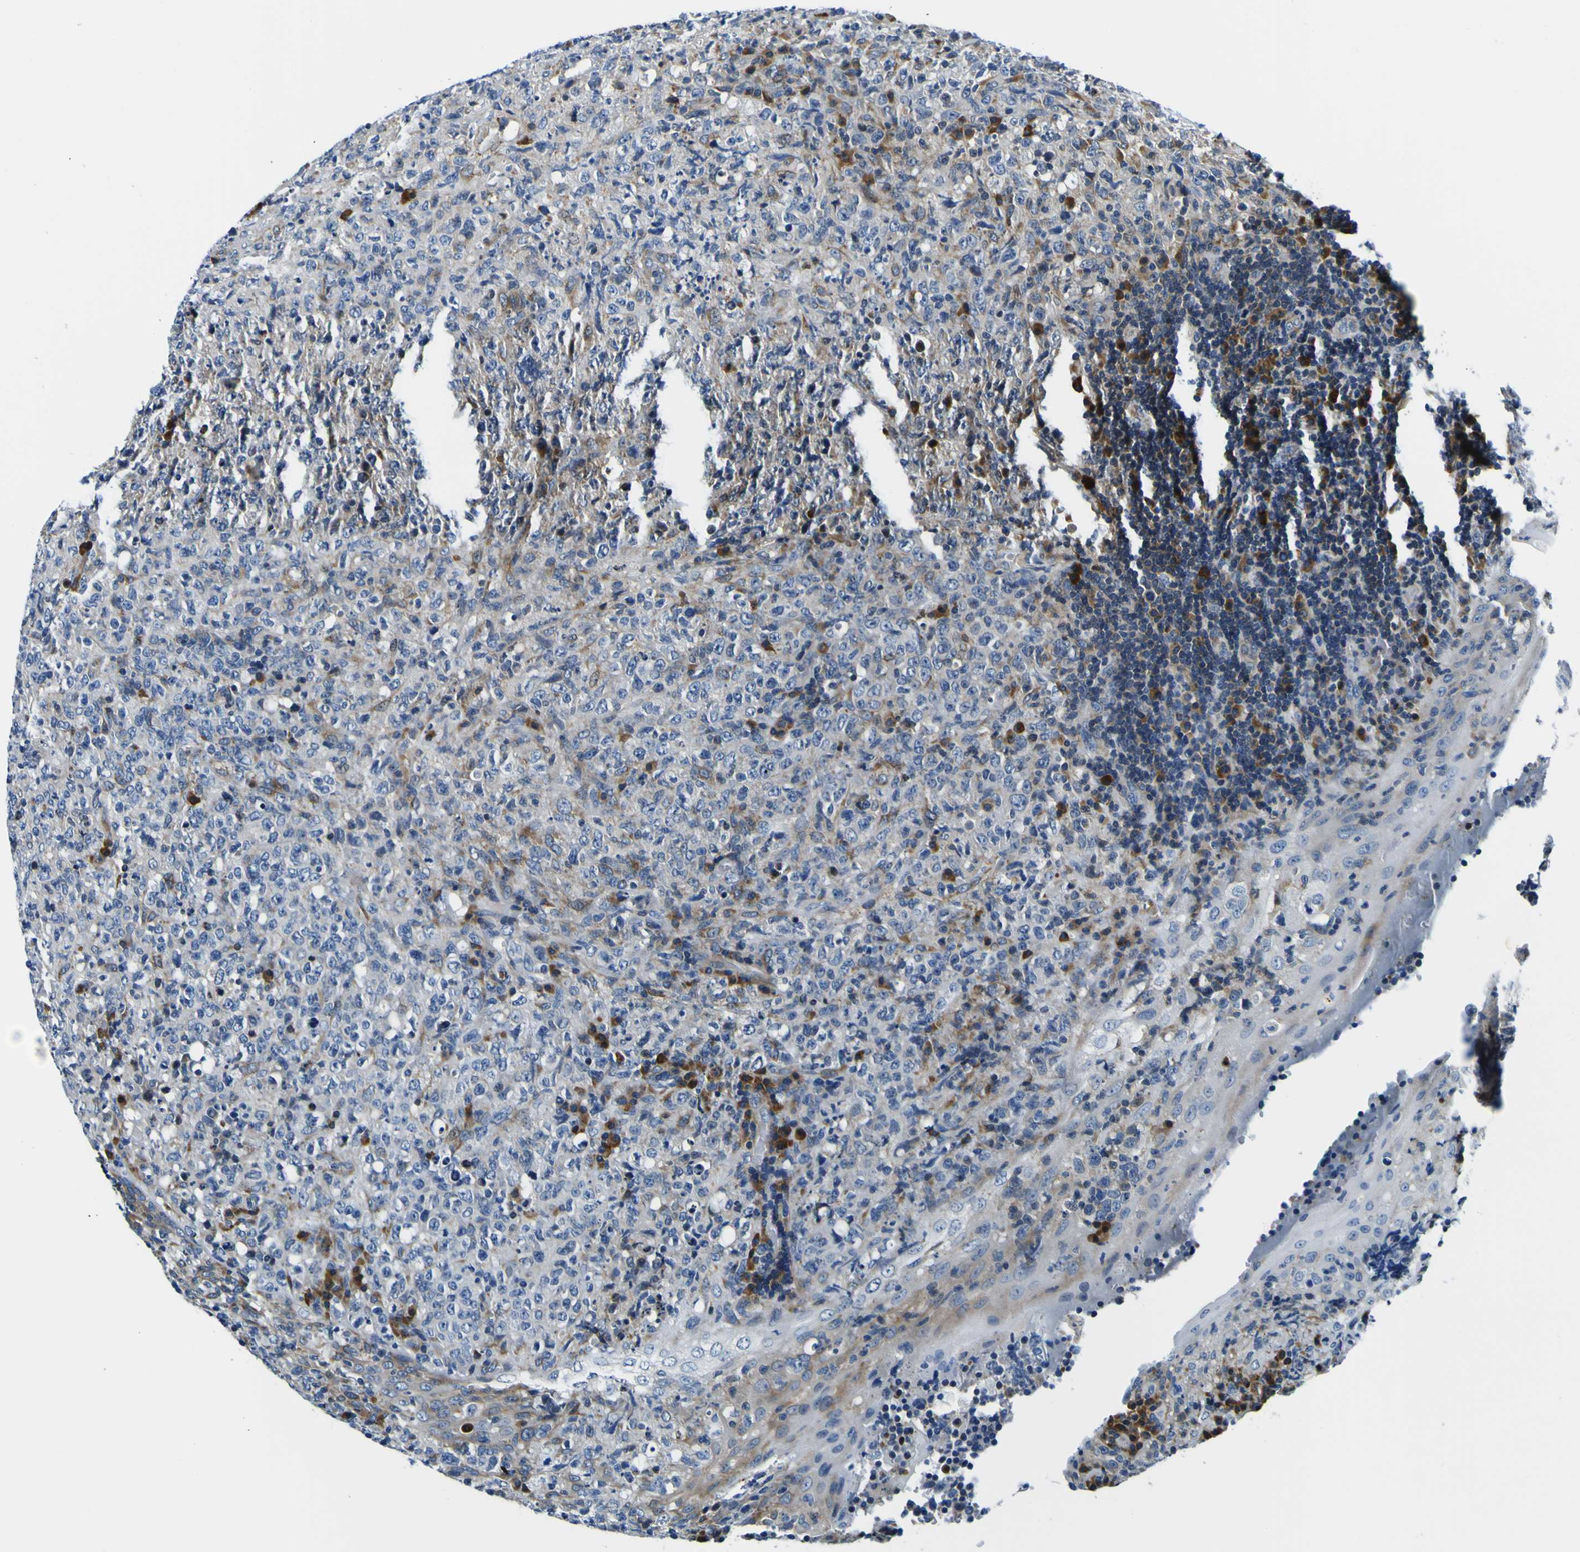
{"staining": {"intensity": "moderate", "quantity": "<25%", "location": "cytoplasmic/membranous"}, "tissue": "lymphoma", "cell_type": "Tumor cells", "image_type": "cancer", "snomed": [{"axis": "morphology", "description": "Malignant lymphoma, non-Hodgkin's type, High grade"}, {"axis": "topography", "description": "Tonsil"}], "caption": "Immunohistochemistry (IHC) staining of malignant lymphoma, non-Hodgkin's type (high-grade), which exhibits low levels of moderate cytoplasmic/membranous positivity in about <25% of tumor cells indicating moderate cytoplasmic/membranous protein expression. The staining was performed using DAB (brown) for protein detection and nuclei were counterstained in hematoxylin (blue).", "gene": "NLRP3", "patient": {"sex": "female", "age": 36}}